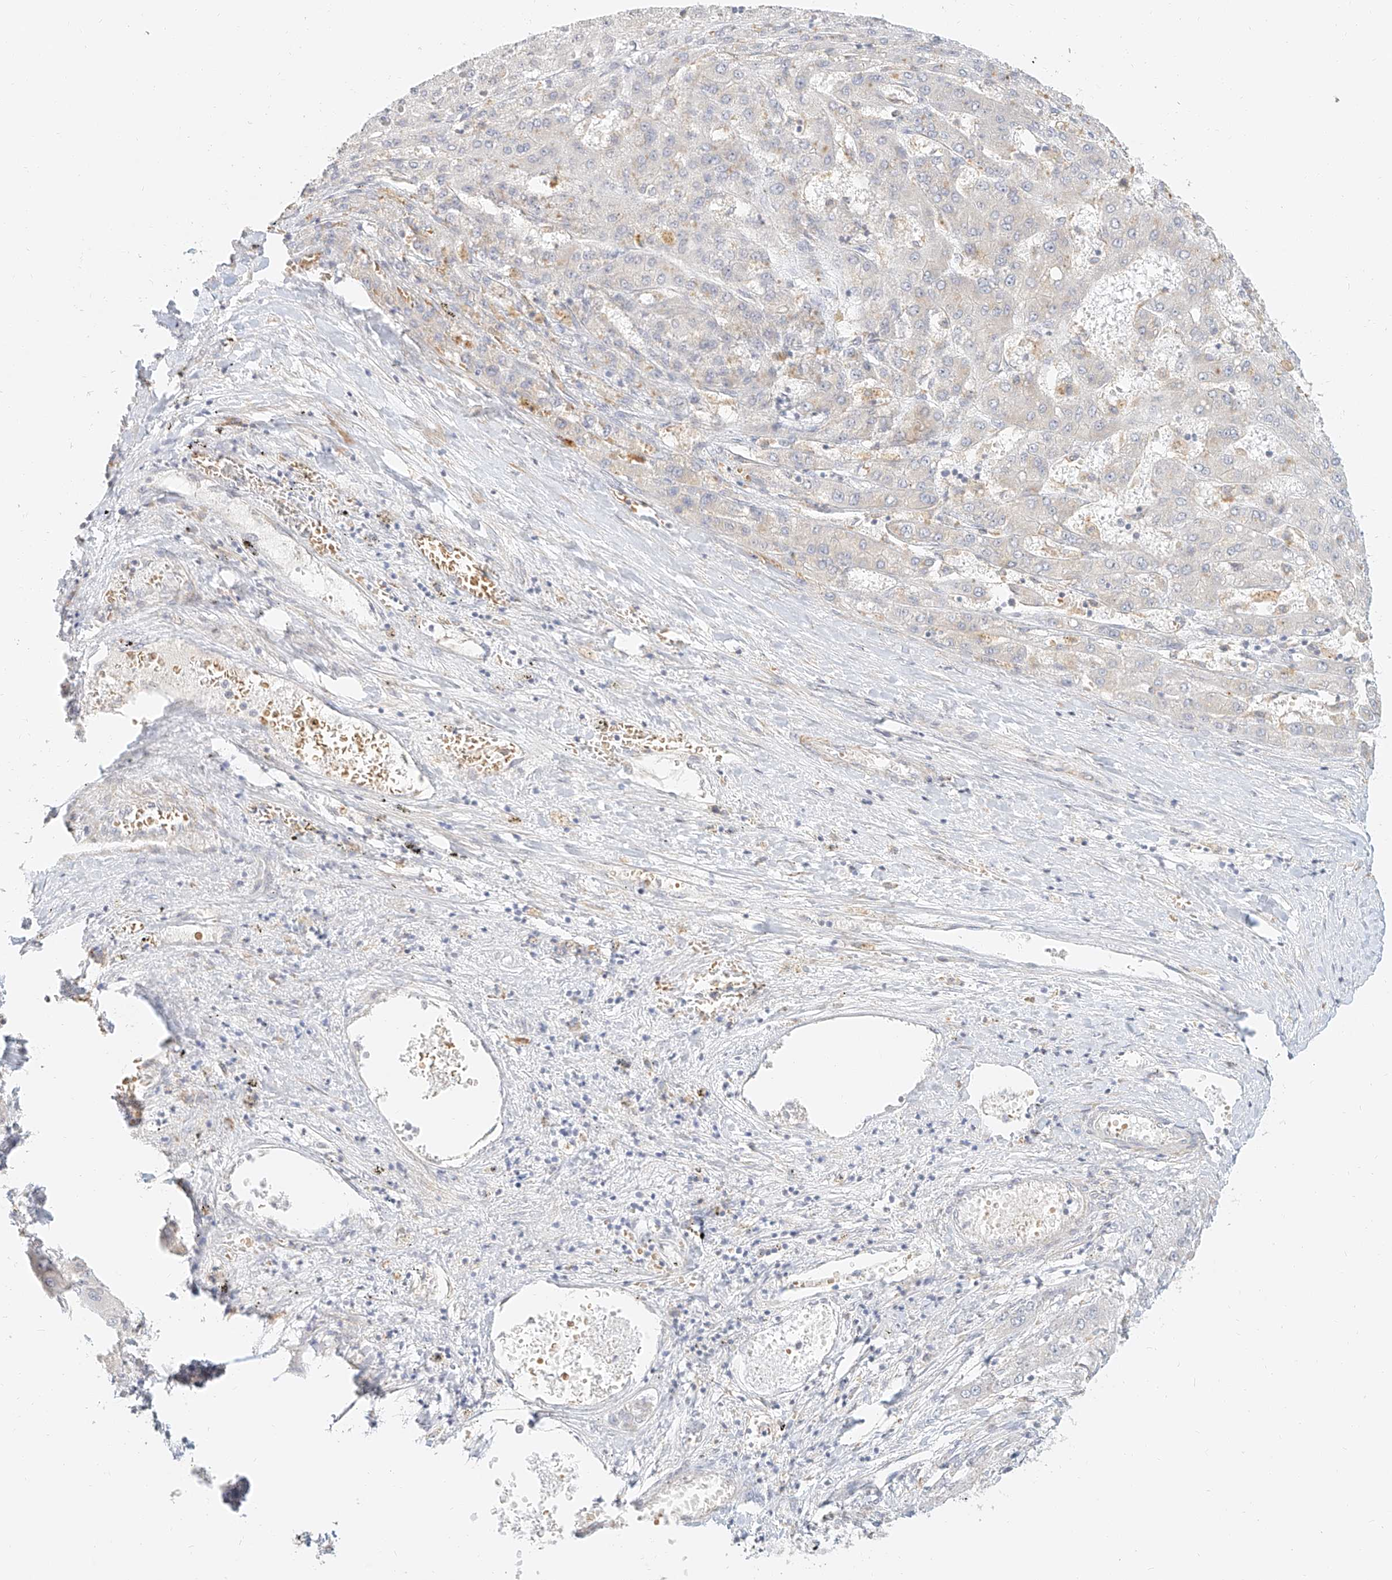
{"staining": {"intensity": "negative", "quantity": "none", "location": "none"}, "tissue": "liver cancer", "cell_type": "Tumor cells", "image_type": "cancer", "snomed": [{"axis": "morphology", "description": "Carcinoma, Hepatocellular, NOS"}, {"axis": "topography", "description": "Liver"}], "caption": "Immunohistochemistry (IHC) micrograph of neoplastic tissue: human liver cancer (hepatocellular carcinoma) stained with DAB (3,3'-diaminobenzidine) shows no significant protein positivity in tumor cells.", "gene": "CXorf58", "patient": {"sex": "female", "age": 73}}